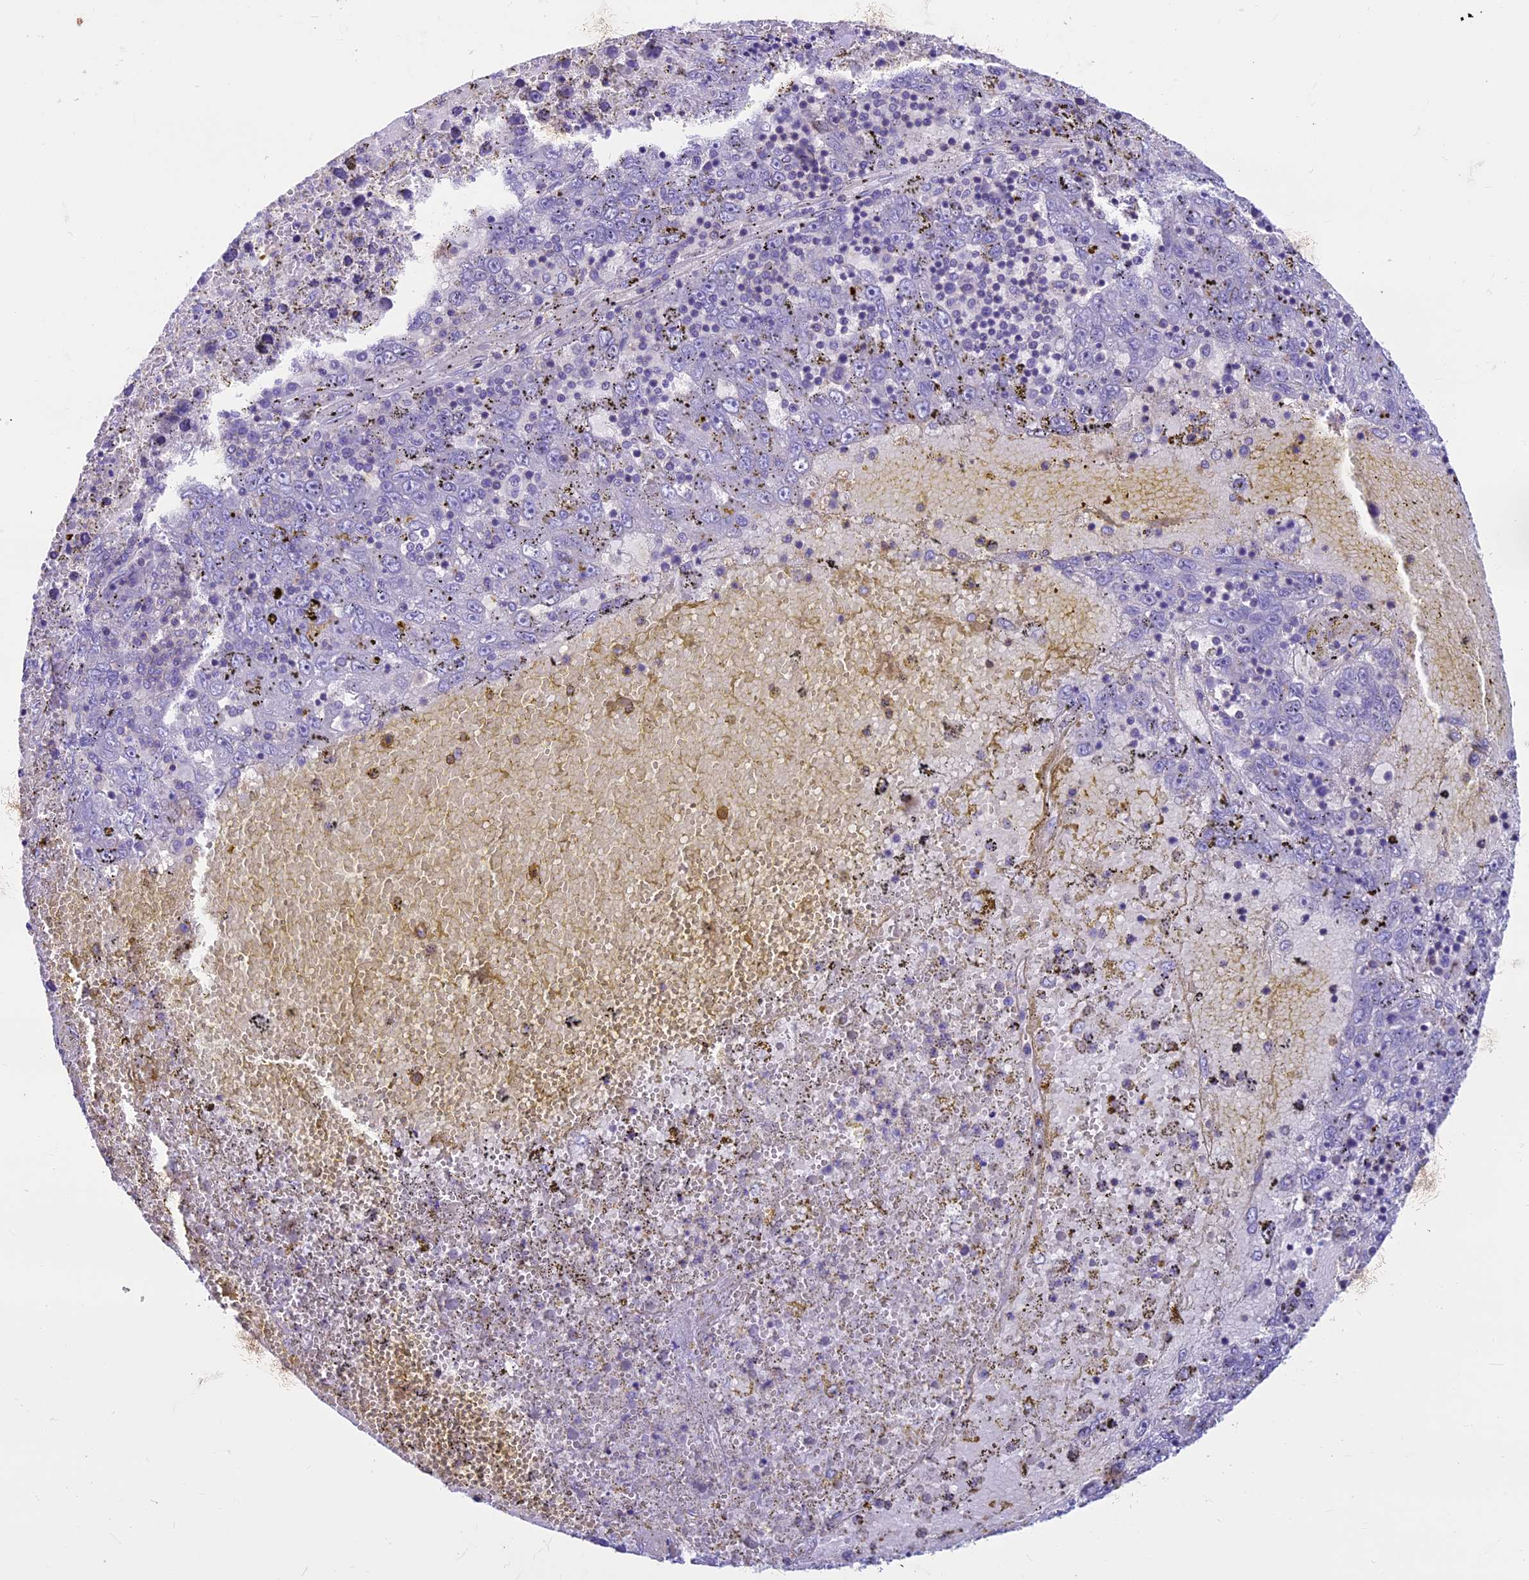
{"staining": {"intensity": "negative", "quantity": "none", "location": "none"}, "tissue": "liver cancer", "cell_type": "Tumor cells", "image_type": "cancer", "snomed": [{"axis": "morphology", "description": "Carcinoma, Hepatocellular, NOS"}, {"axis": "topography", "description": "Liver"}], "caption": "An immunohistochemistry (IHC) photomicrograph of liver cancer is shown. There is no staining in tumor cells of liver cancer. The staining is performed using DAB (3,3'-diaminobenzidine) brown chromogen with nuclei counter-stained in using hematoxylin.", "gene": "CDAN1", "patient": {"sex": "male", "age": 49}}